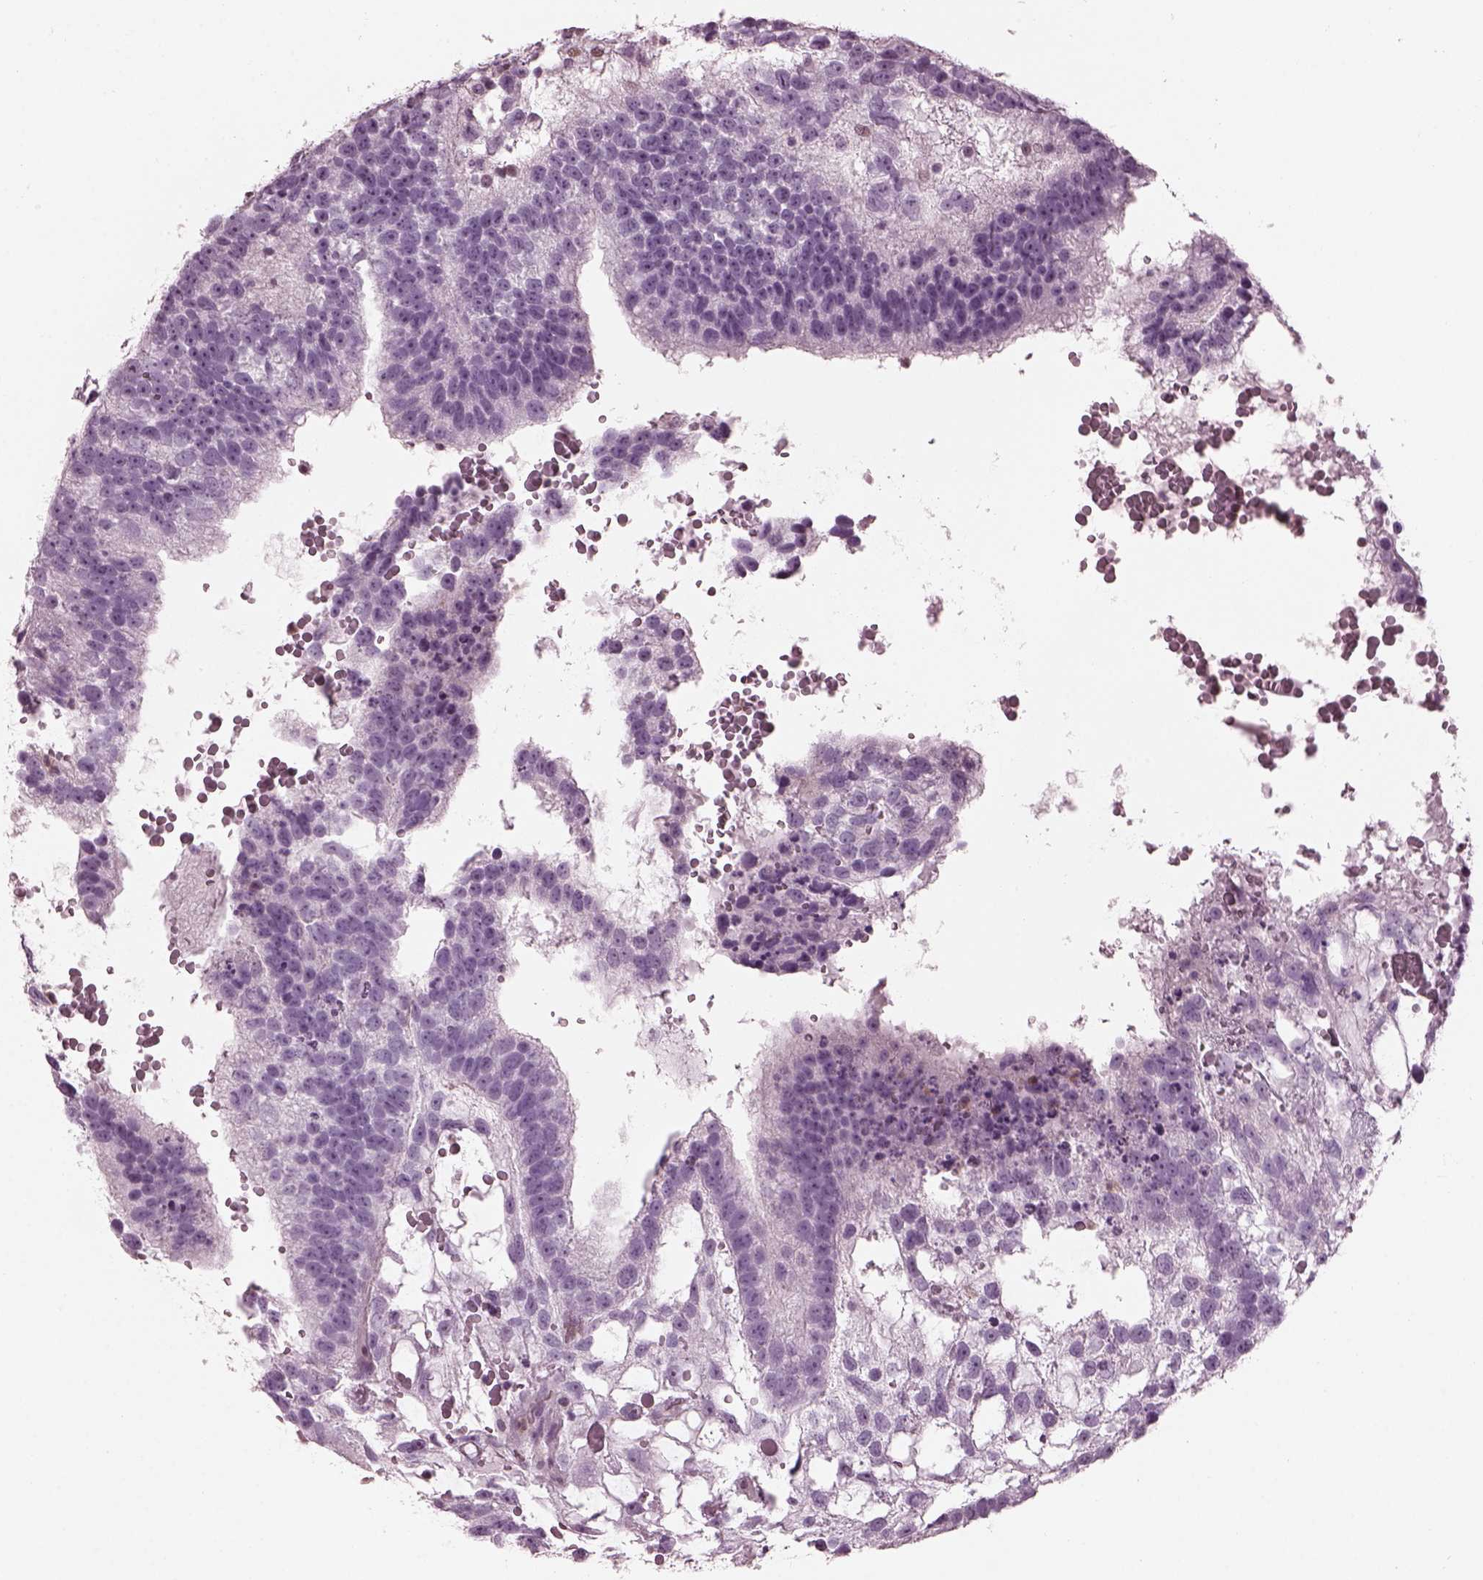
{"staining": {"intensity": "negative", "quantity": "none", "location": "none"}, "tissue": "testis cancer", "cell_type": "Tumor cells", "image_type": "cancer", "snomed": [{"axis": "morphology", "description": "Normal tissue, NOS"}, {"axis": "morphology", "description": "Carcinoma, Embryonal, NOS"}, {"axis": "topography", "description": "Testis"}, {"axis": "topography", "description": "Epididymis"}], "caption": "This is a micrograph of immunohistochemistry staining of embryonal carcinoma (testis), which shows no positivity in tumor cells.", "gene": "BFSP1", "patient": {"sex": "male", "age": 32}}